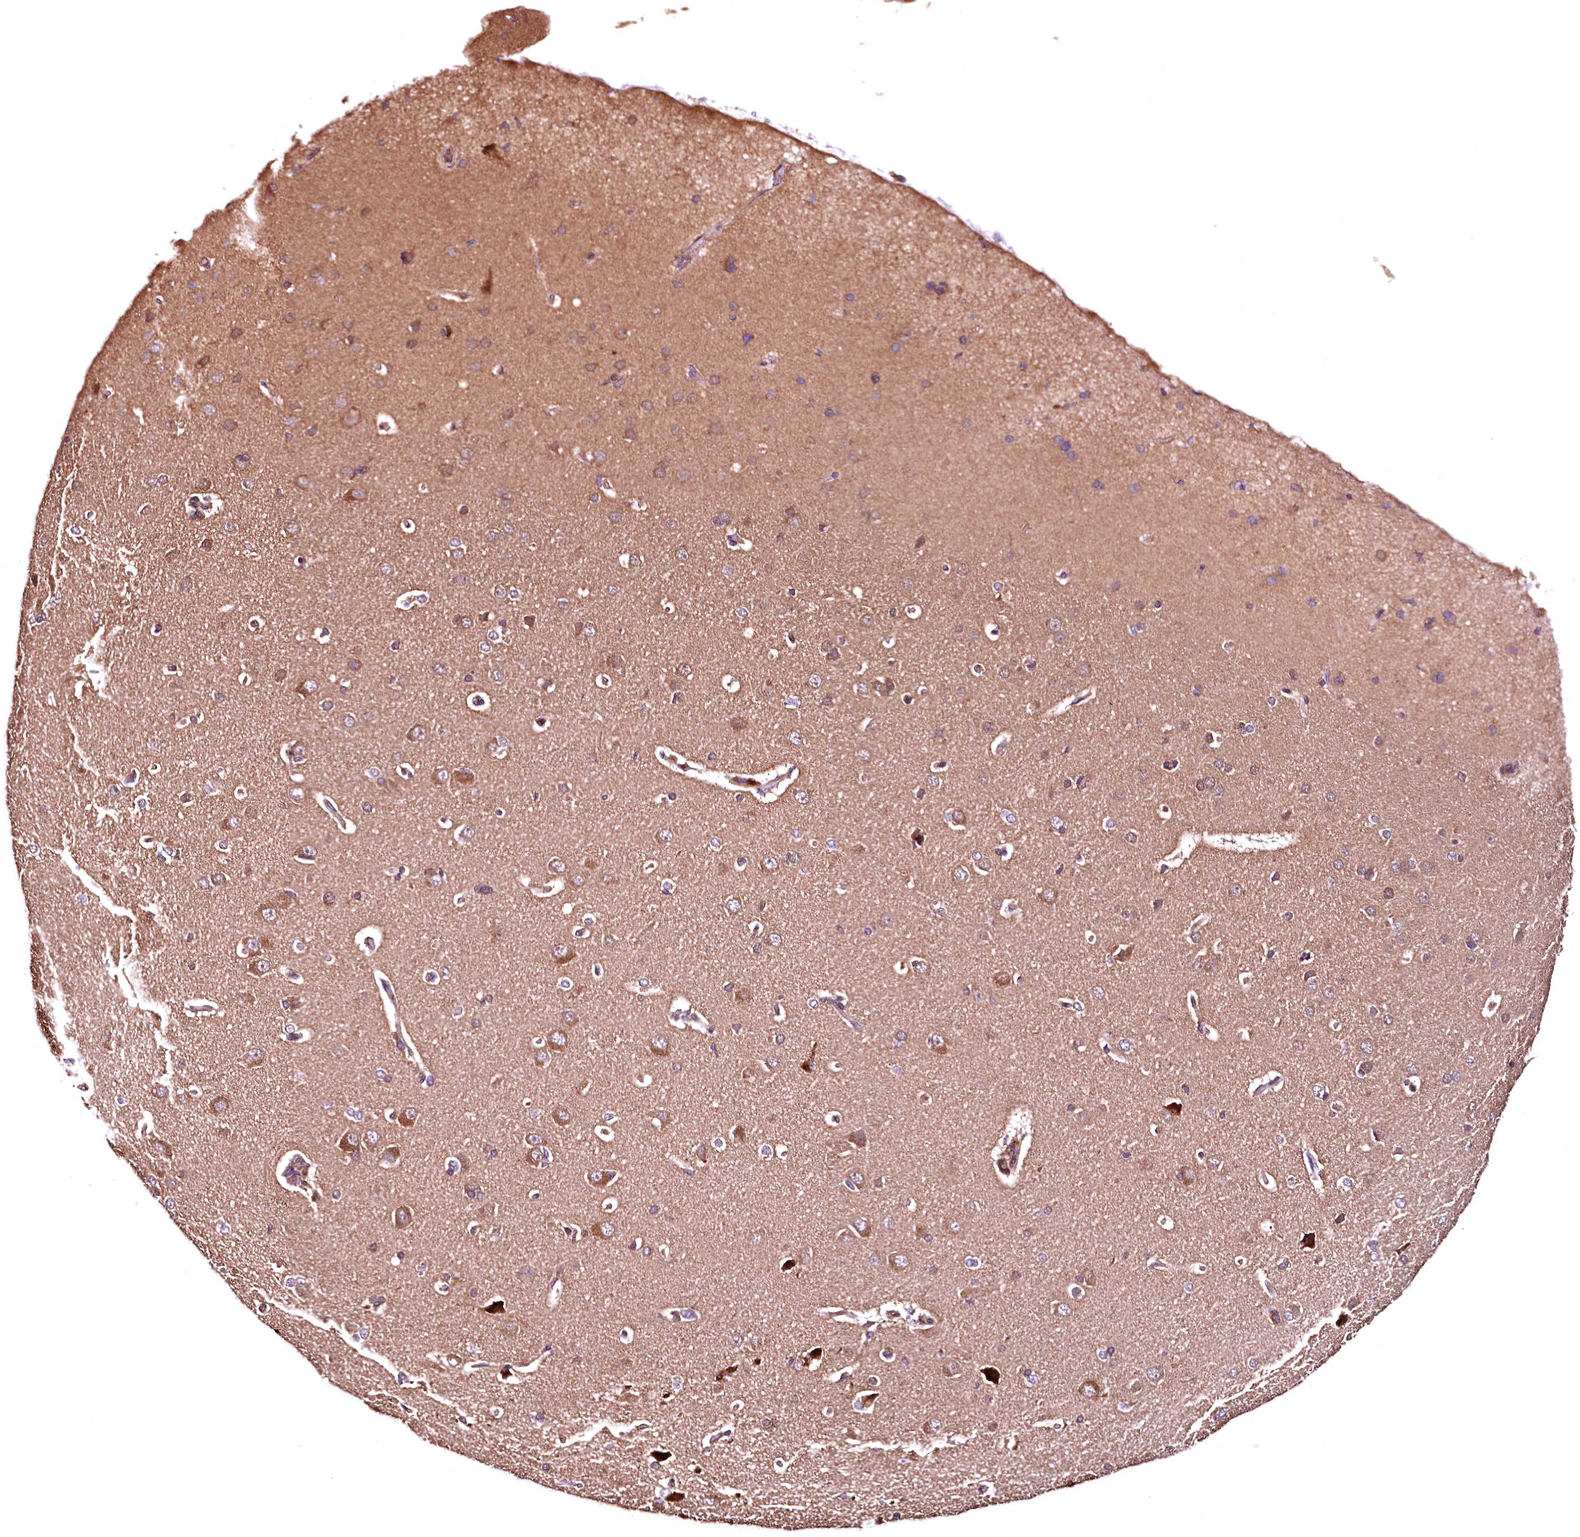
{"staining": {"intensity": "moderate", "quantity": ">75%", "location": "cytoplasmic/membranous"}, "tissue": "cerebral cortex", "cell_type": "Endothelial cells", "image_type": "normal", "snomed": [{"axis": "morphology", "description": "Normal tissue, NOS"}, {"axis": "topography", "description": "Cerebral cortex"}], "caption": "A brown stain shows moderate cytoplasmic/membranous staining of a protein in endothelial cells of benign cerebral cortex. (DAB (3,3'-diaminobenzidine) IHC, brown staining for protein, blue staining for nuclei).", "gene": "LRSAM1", "patient": {"sex": "male", "age": 62}}